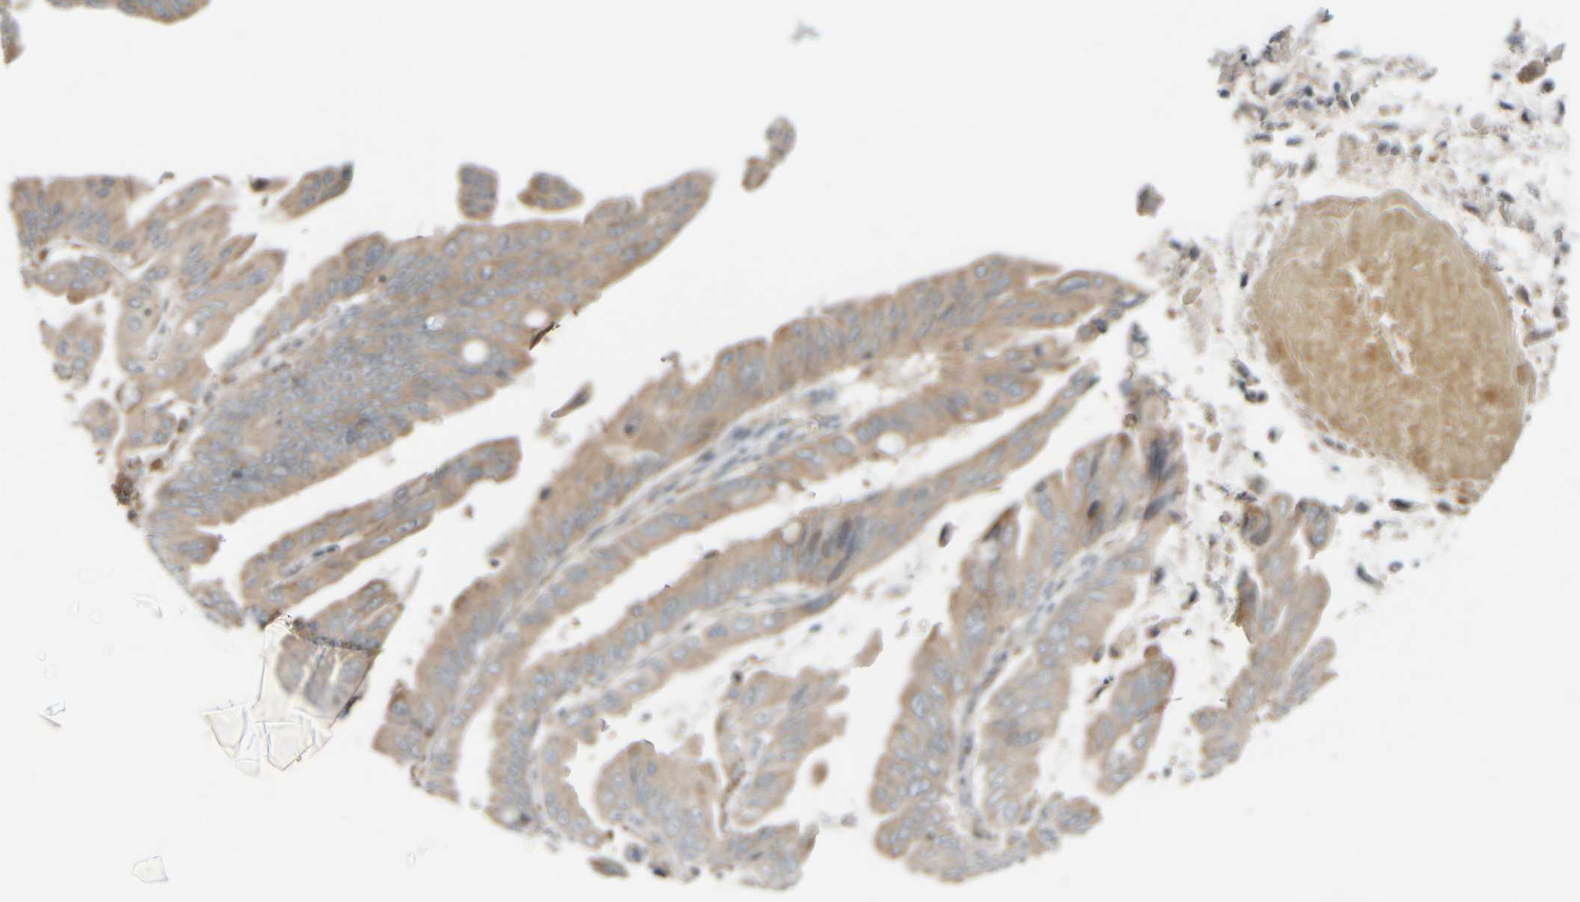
{"staining": {"intensity": "moderate", "quantity": ">75%", "location": "cytoplasmic/membranous"}, "tissue": "pancreatic cancer", "cell_type": "Tumor cells", "image_type": "cancer", "snomed": [{"axis": "morphology", "description": "Adenocarcinoma, NOS"}, {"axis": "topography", "description": "Pancreas"}], "caption": "Tumor cells reveal moderate cytoplasmic/membranous expression in approximately >75% of cells in pancreatic cancer (adenocarcinoma). (brown staining indicates protein expression, while blue staining denotes nuclei).", "gene": "SPAG5", "patient": {"sex": "female", "age": 72}}